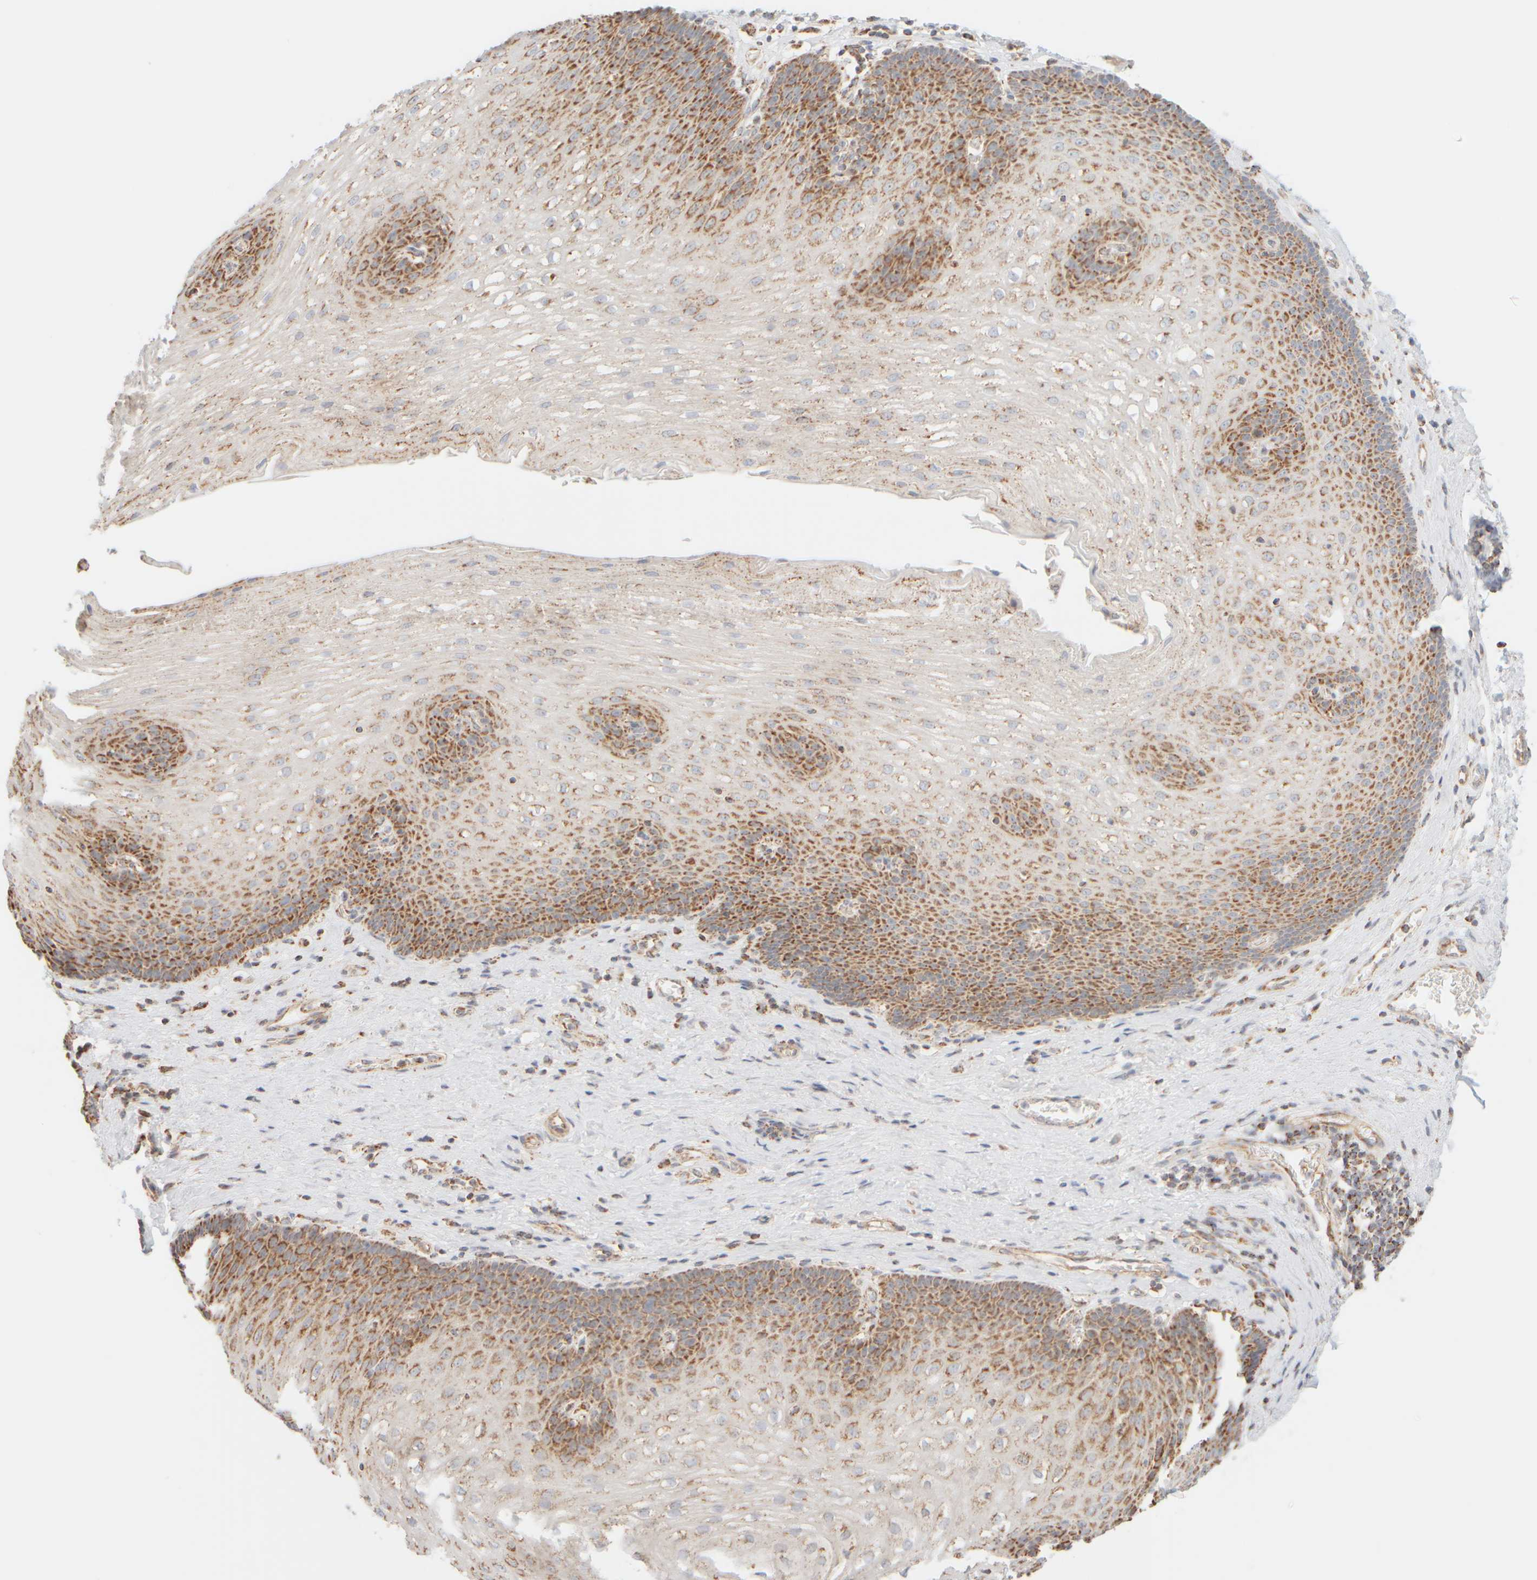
{"staining": {"intensity": "moderate", "quantity": "25%-75%", "location": "cytoplasmic/membranous"}, "tissue": "esophagus", "cell_type": "Squamous epithelial cells", "image_type": "normal", "snomed": [{"axis": "morphology", "description": "Normal tissue, NOS"}, {"axis": "topography", "description": "Esophagus"}], "caption": "An image of esophagus stained for a protein shows moderate cytoplasmic/membranous brown staining in squamous epithelial cells.", "gene": "APBB2", "patient": {"sex": "male", "age": 48}}